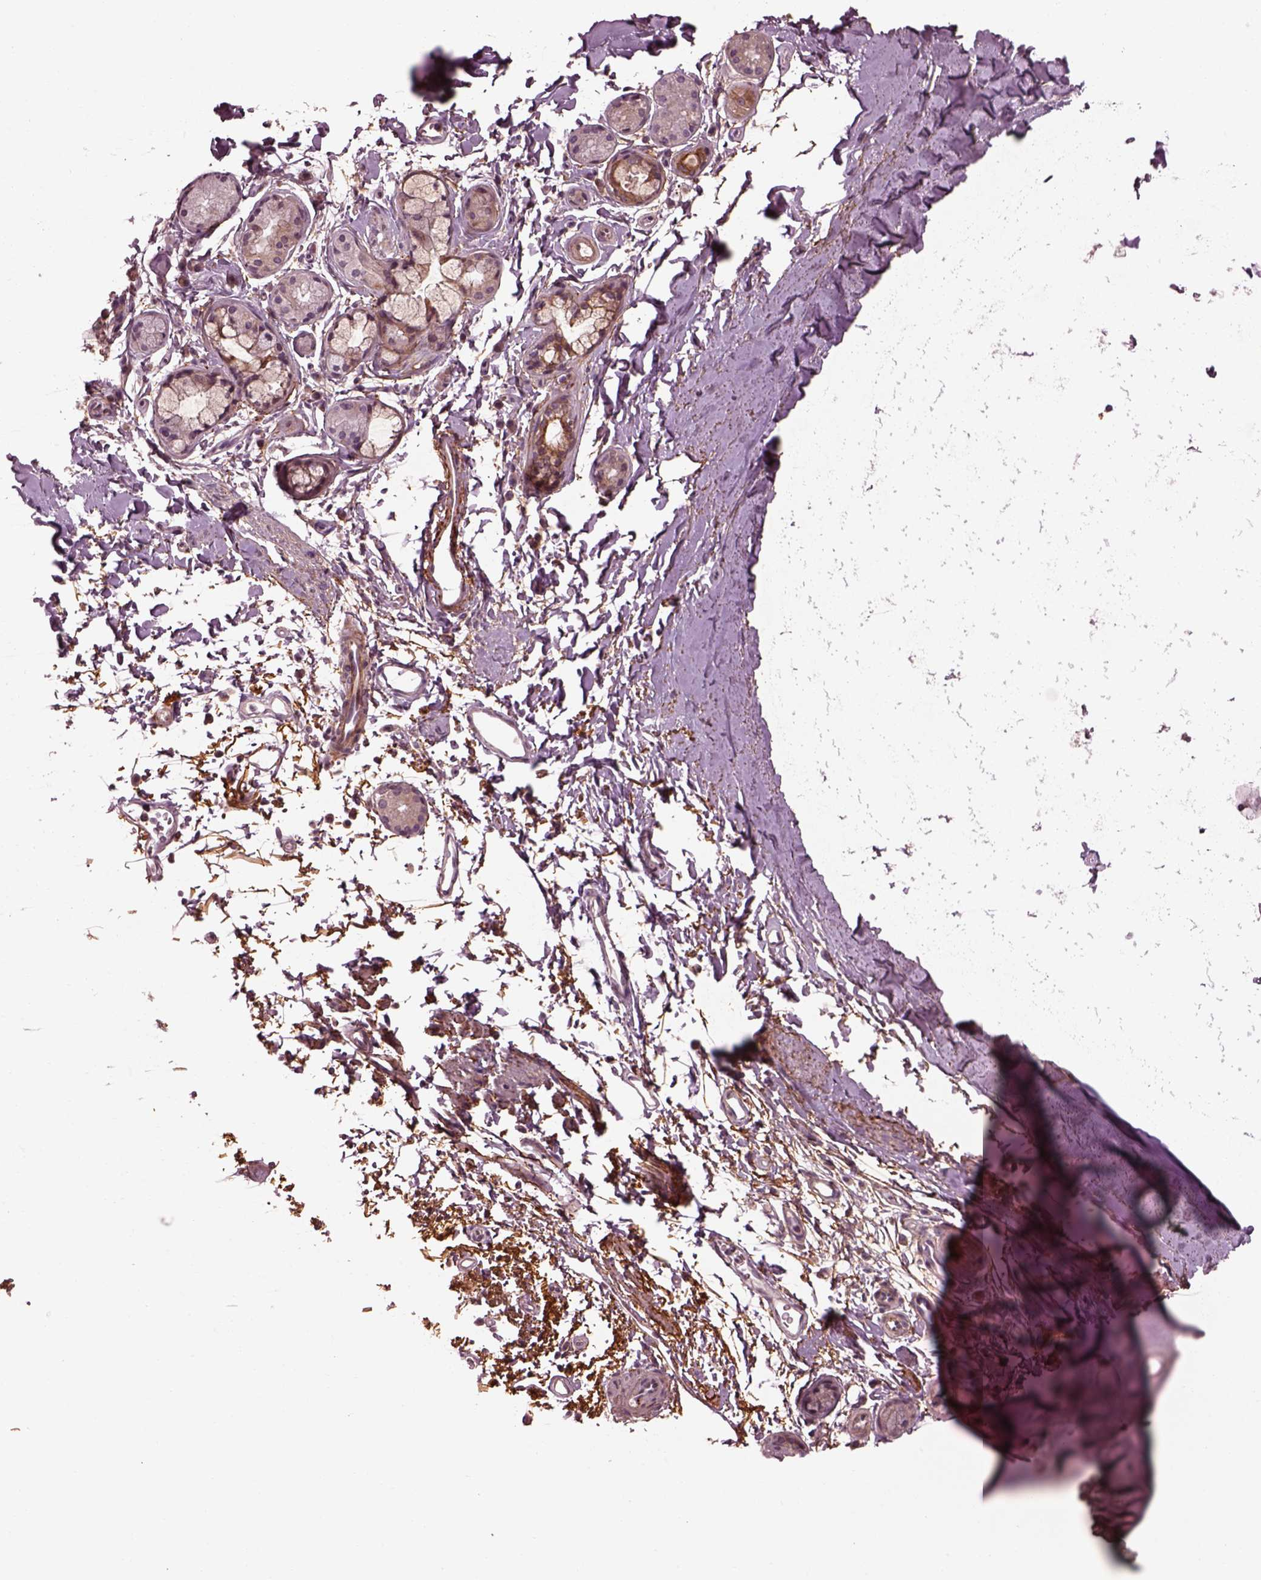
{"staining": {"intensity": "negative", "quantity": "none", "location": "none"}, "tissue": "adipose tissue", "cell_type": "Adipocytes", "image_type": "normal", "snomed": [{"axis": "morphology", "description": "Normal tissue, NOS"}, {"axis": "topography", "description": "Lymph node"}, {"axis": "topography", "description": "Bronchus"}], "caption": "There is no significant positivity in adipocytes of adipose tissue. (DAB (3,3'-diaminobenzidine) IHC with hematoxylin counter stain).", "gene": "EFEMP1", "patient": {"sex": "female", "age": 70}}